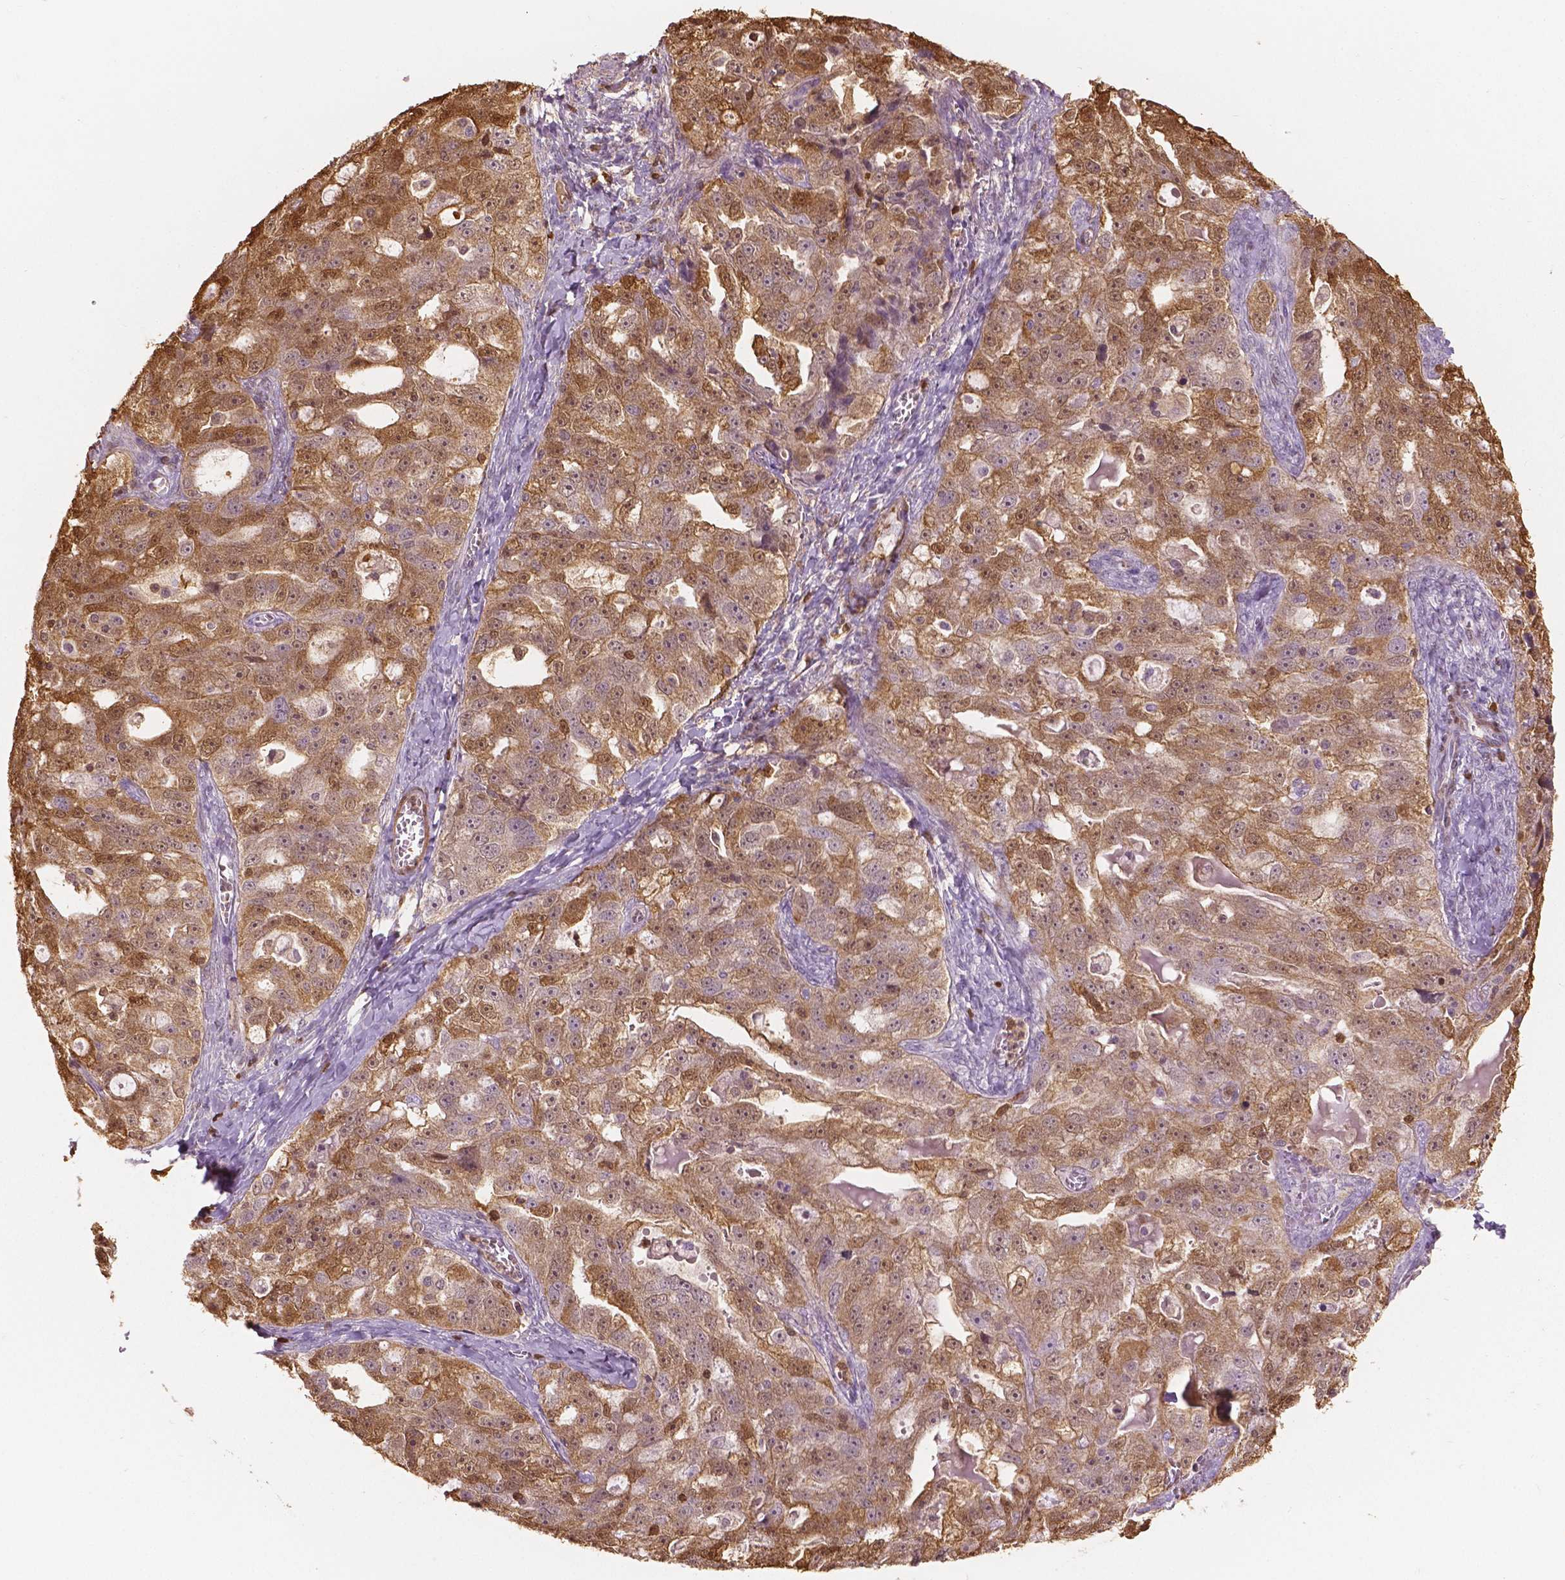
{"staining": {"intensity": "moderate", "quantity": ">75%", "location": "cytoplasmic/membranous,nuclear"}, "tissue": "ovarian cancer", "cell_type": "Tumor cells", "image_type": "cancer", "snomed": [{"axis": "morphology", "description": "Cystadenocarcinoma, serous, NOS"}, {"axis": "topography", "description": "Ovary"}], "caption": "The micrograph shows staining of ovarian cancer, revealing moderate cytoplasmic/membranous and nuclear protein staining (brown color) within tumor cells.", "gene": "S100A4", "patient": {"sex": "female", "age": 51}}